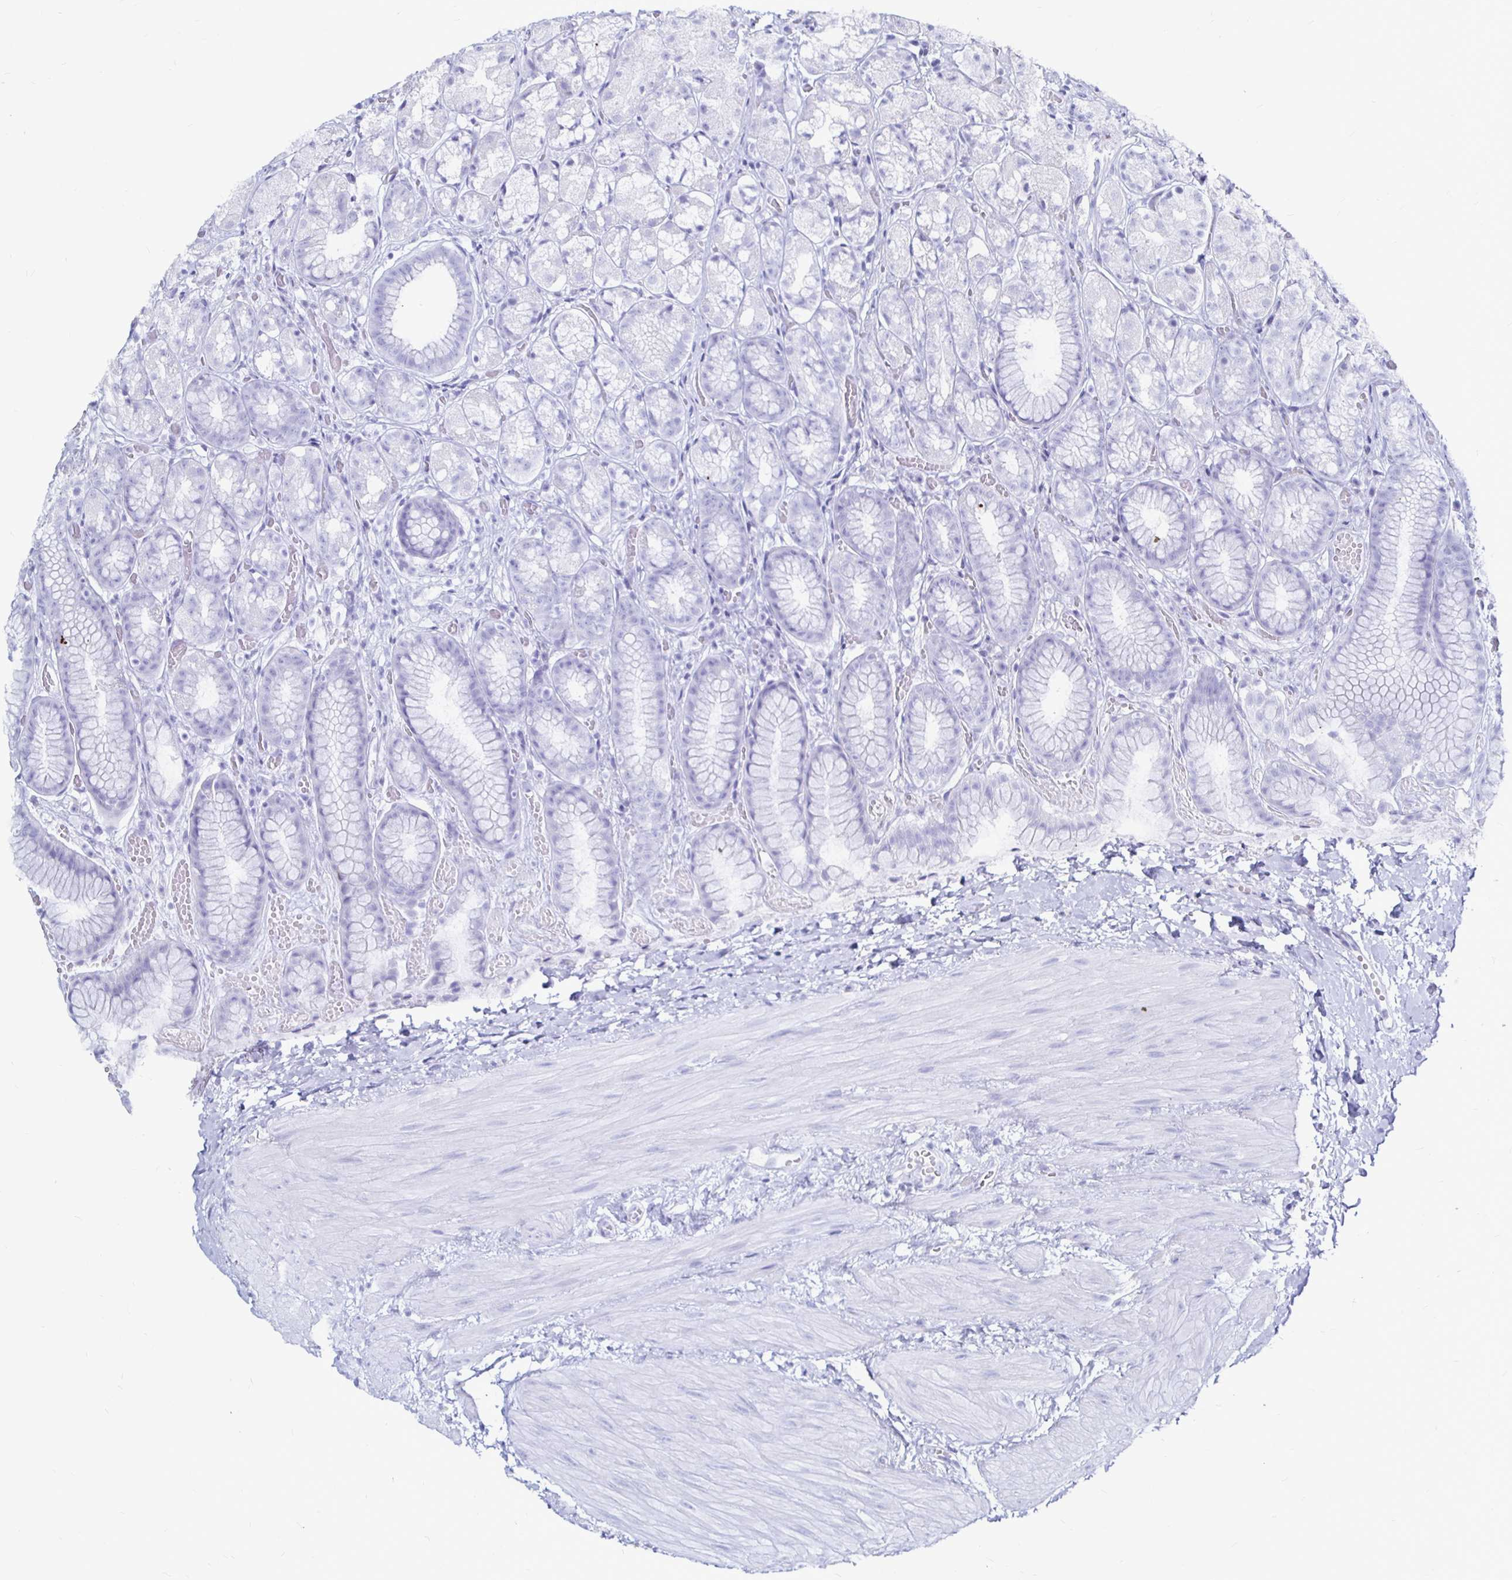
{"staining": {"intensity": "negative", "quantity": "none", "location": "none"}, "tissue": "stomach", "cell_type": "Glandular cells", "image_type": "normal", "snomed": [{"axis": "morphology", "description": "Normal tissue, NOS"}, {"axis": "topography", "description": "Stomach"}], "caption": "This is an IHC micrograph of benign stomach. There is no positivity in glandular cells.", "gene": "LUZP4", "patient": {"sex": "male", "age": 70}}